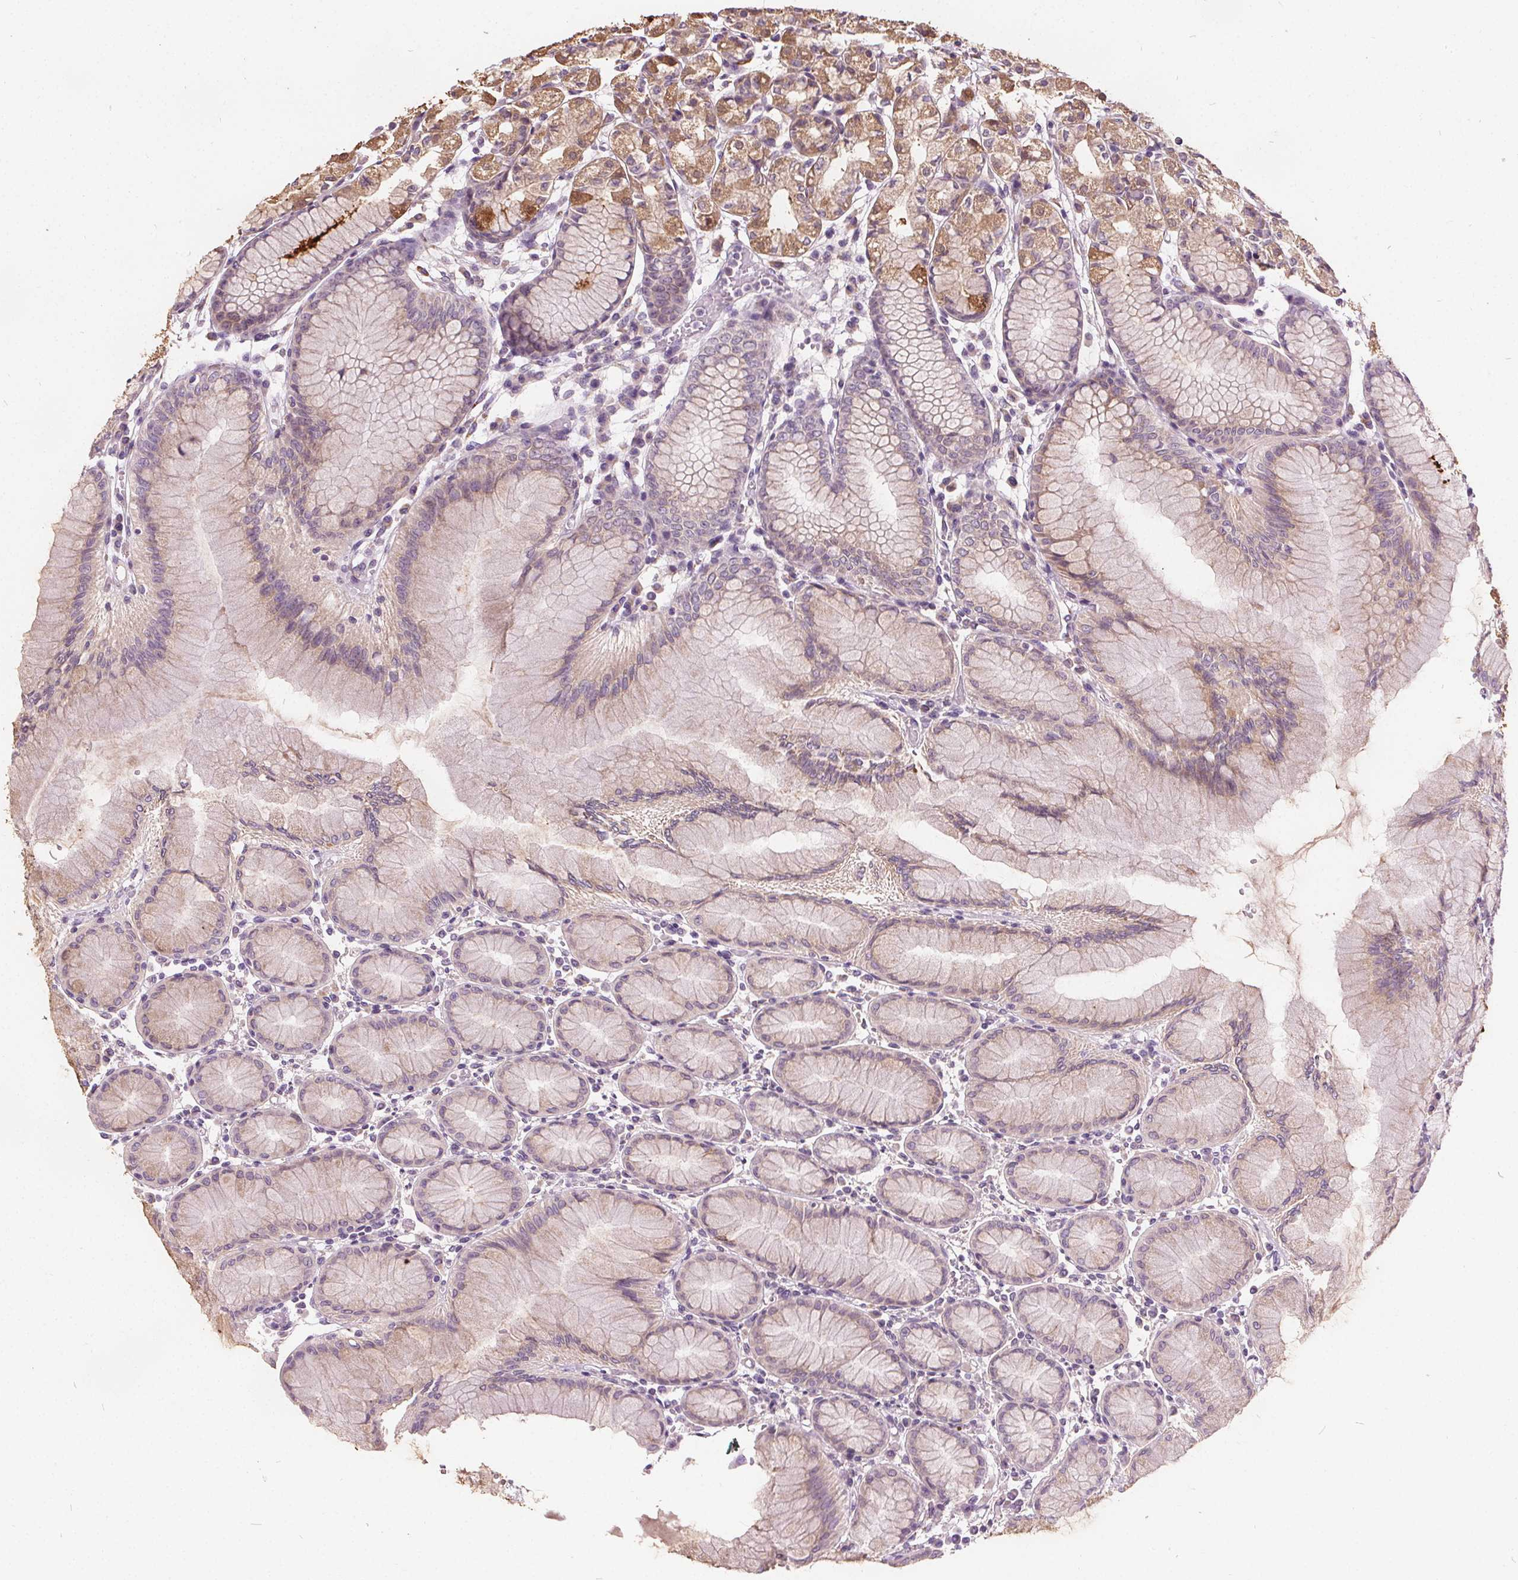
{"staining": {"intensity": "strong", "quantity": "<25%", "location": "cytoplasmic/membranous"}, "tissue": "stomach", "cell_type": "Glandular cells", "image_type": "normal", "snomed": [{"axis": "morphology", "description": "Normal tissue, NOS"}, {"axis": "topography", "description": "Stomach"}], "caption": "A photomicrograph showing strong cytoplasmic/membranous expression in about <25% of glandular cells in benign stomach, as visualized by brown immunohistochemical staining.", "gene": "ACOX2", "patient": {"sex": "female", "age": 57}}